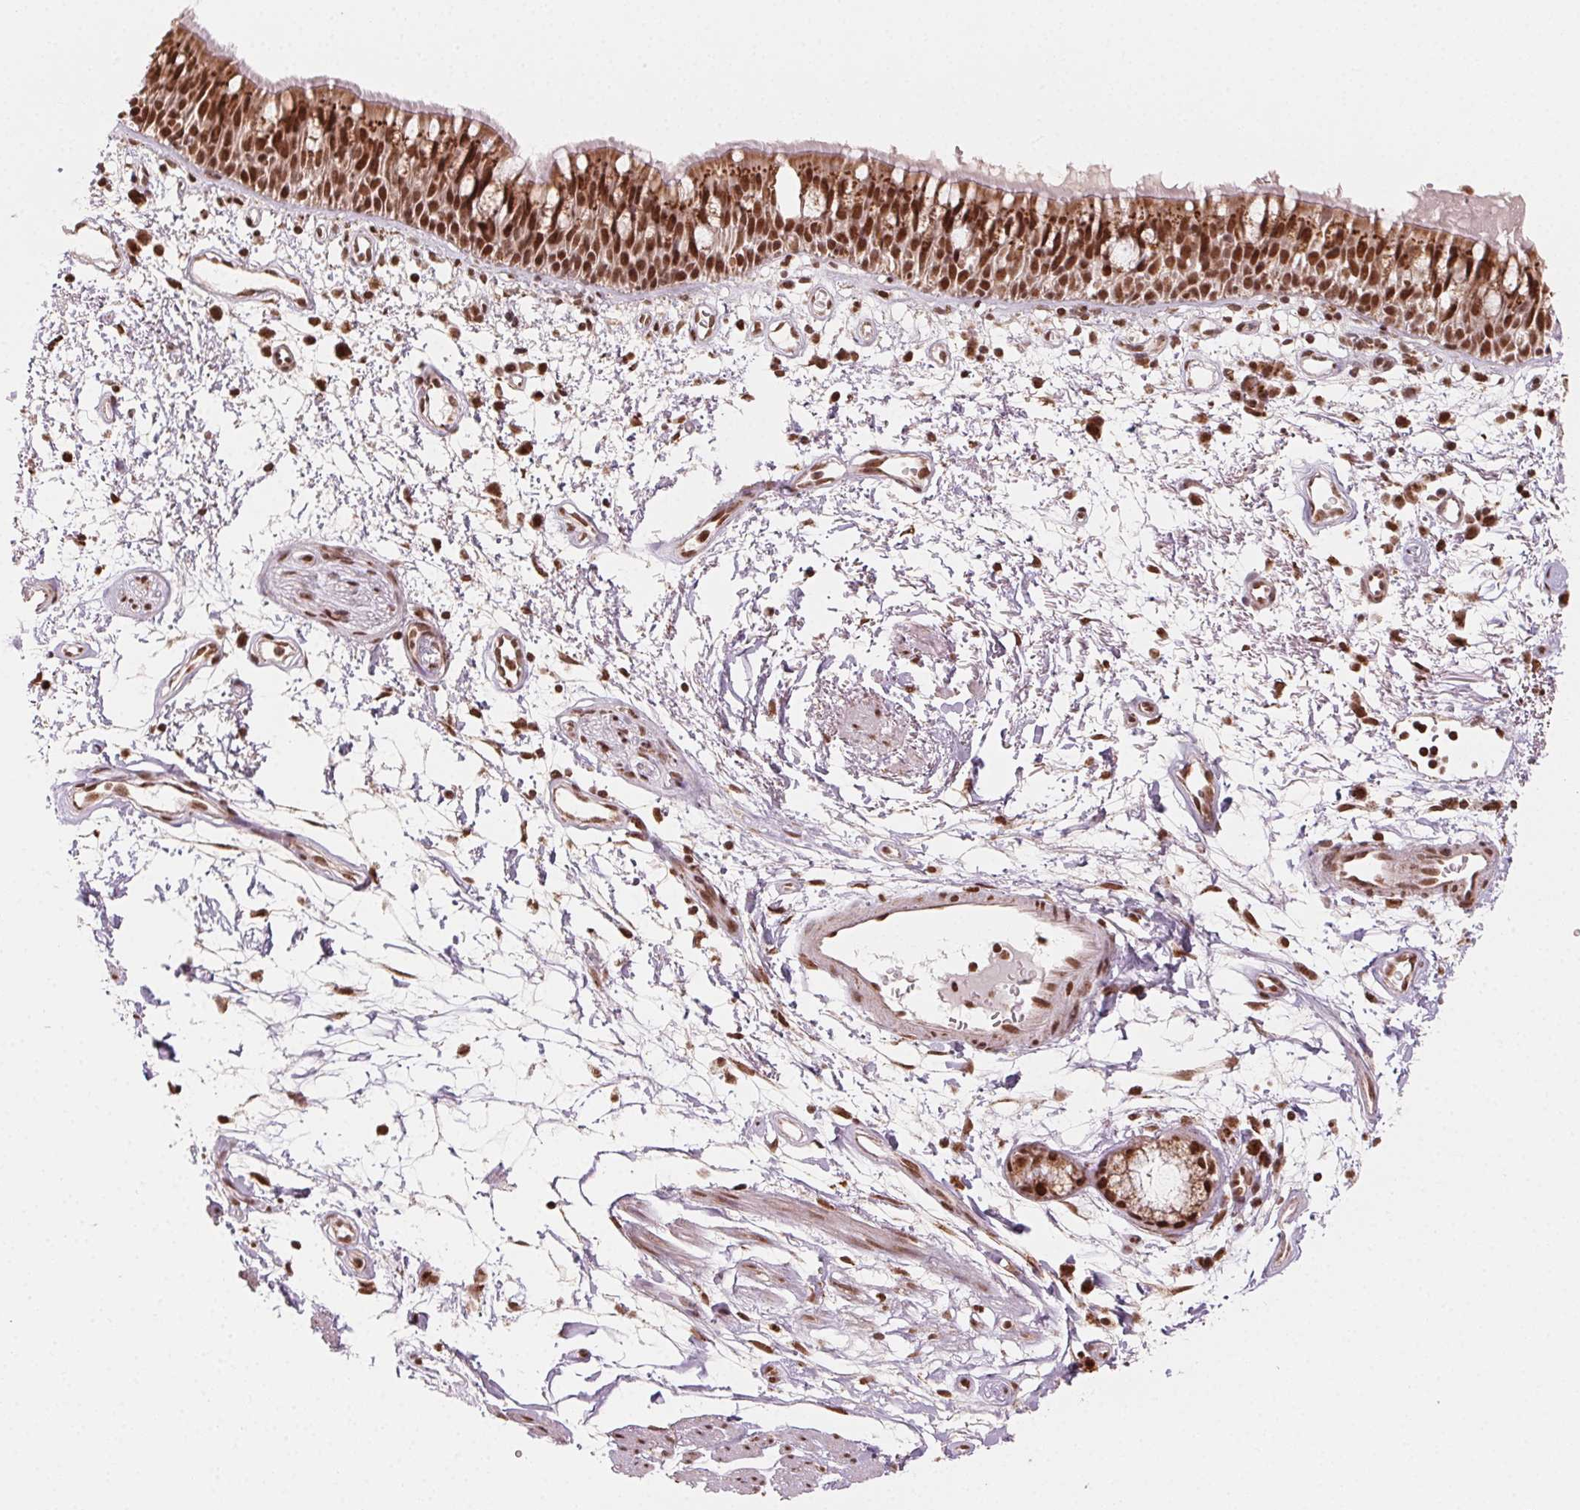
{"staining": {"intensity": "strong", "quantity": ">75%", "location": "cytoplasmic/membranous,nuclear"}, "tissue": "bronchus", "cell_type": "Respiratory epithelial cells", "image_type": "normal", "snomed": [{"axis": "morphology", "description": "Normal tissue, NOS"}, {"axis": "morphology", "description": "Squamous cell carcinoma, NOS"}, {"axis": "topography", "description": "Cartilage tissue"}, {"axis": "topography", "description": "Bronchus"}, {"axis": "topography", "description": "Lung"}], "caption": "About >75% of respiratory epithelial cells in normal human bronchus demonstrate strong cytoplasmic/membranous,nuclear protein staining as visualized by brown immunohistochemical staining.", "gene": "TOPORS", "patient": {"sex": "male", "age": 66}}